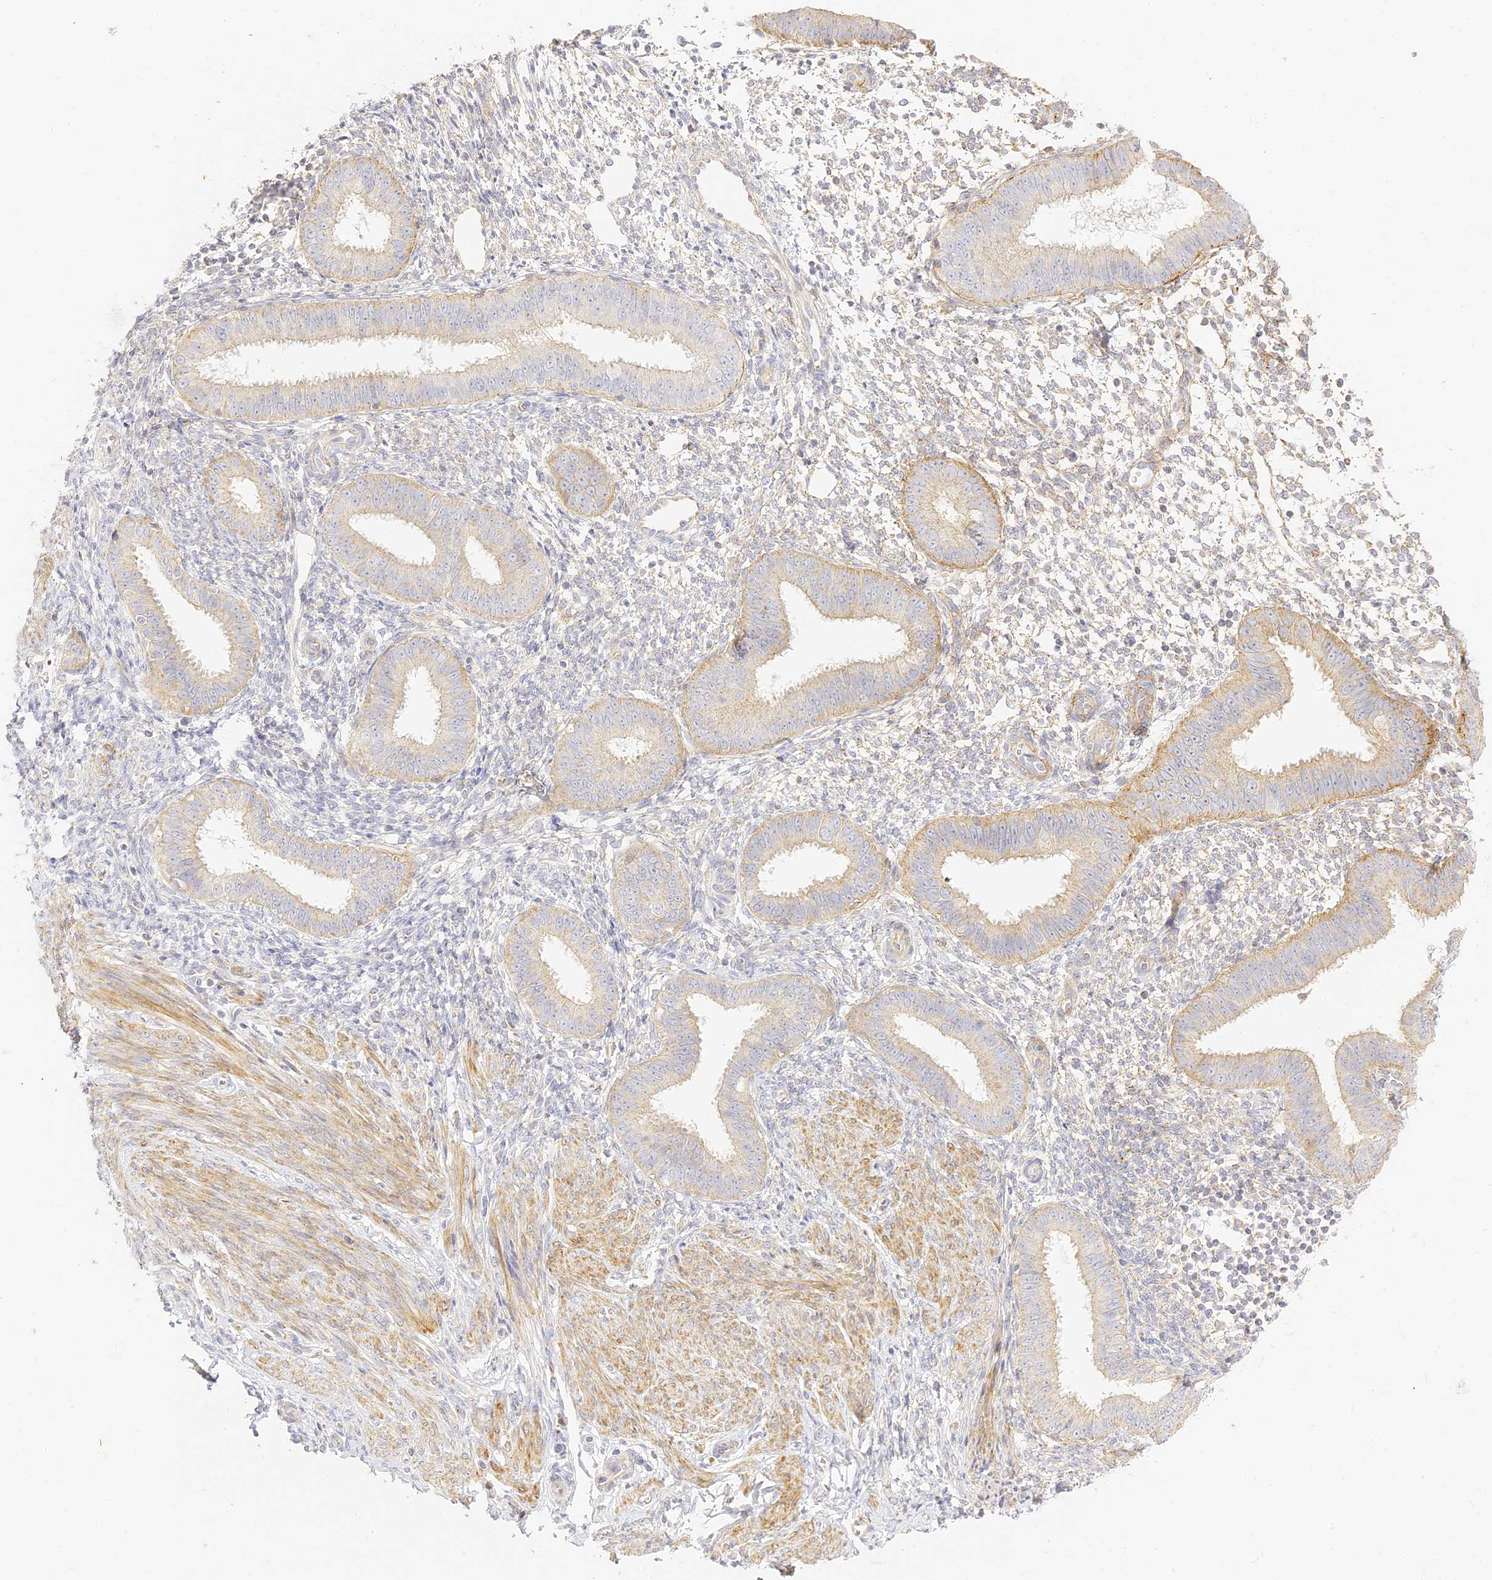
{"staining": {"intensity": "weak", "quantity": "<25%", "location": "cytoplasmic/membranous"}, "tissue": "endometrium", "cell_type": "Cells in endometrial stroma", "image_type": "normal", "snomed": [{"axis": "morphology", "description": "Normal tissue, NOS"}, {"axis": "topography", "description": "Uterus"}, {"axis": "topography", "description": "Endometrium"}], "caption": "Immunohistochemistry (IHC) of unremarkable human endometrium exhibits no expression in cells in endometrial stroma. (DAB immunohistochemistry (IHC) visualized using brightfield microscopy, high magnification).", "gene": "LRRC15", "patient": {"sex": "female", "age": 48}}